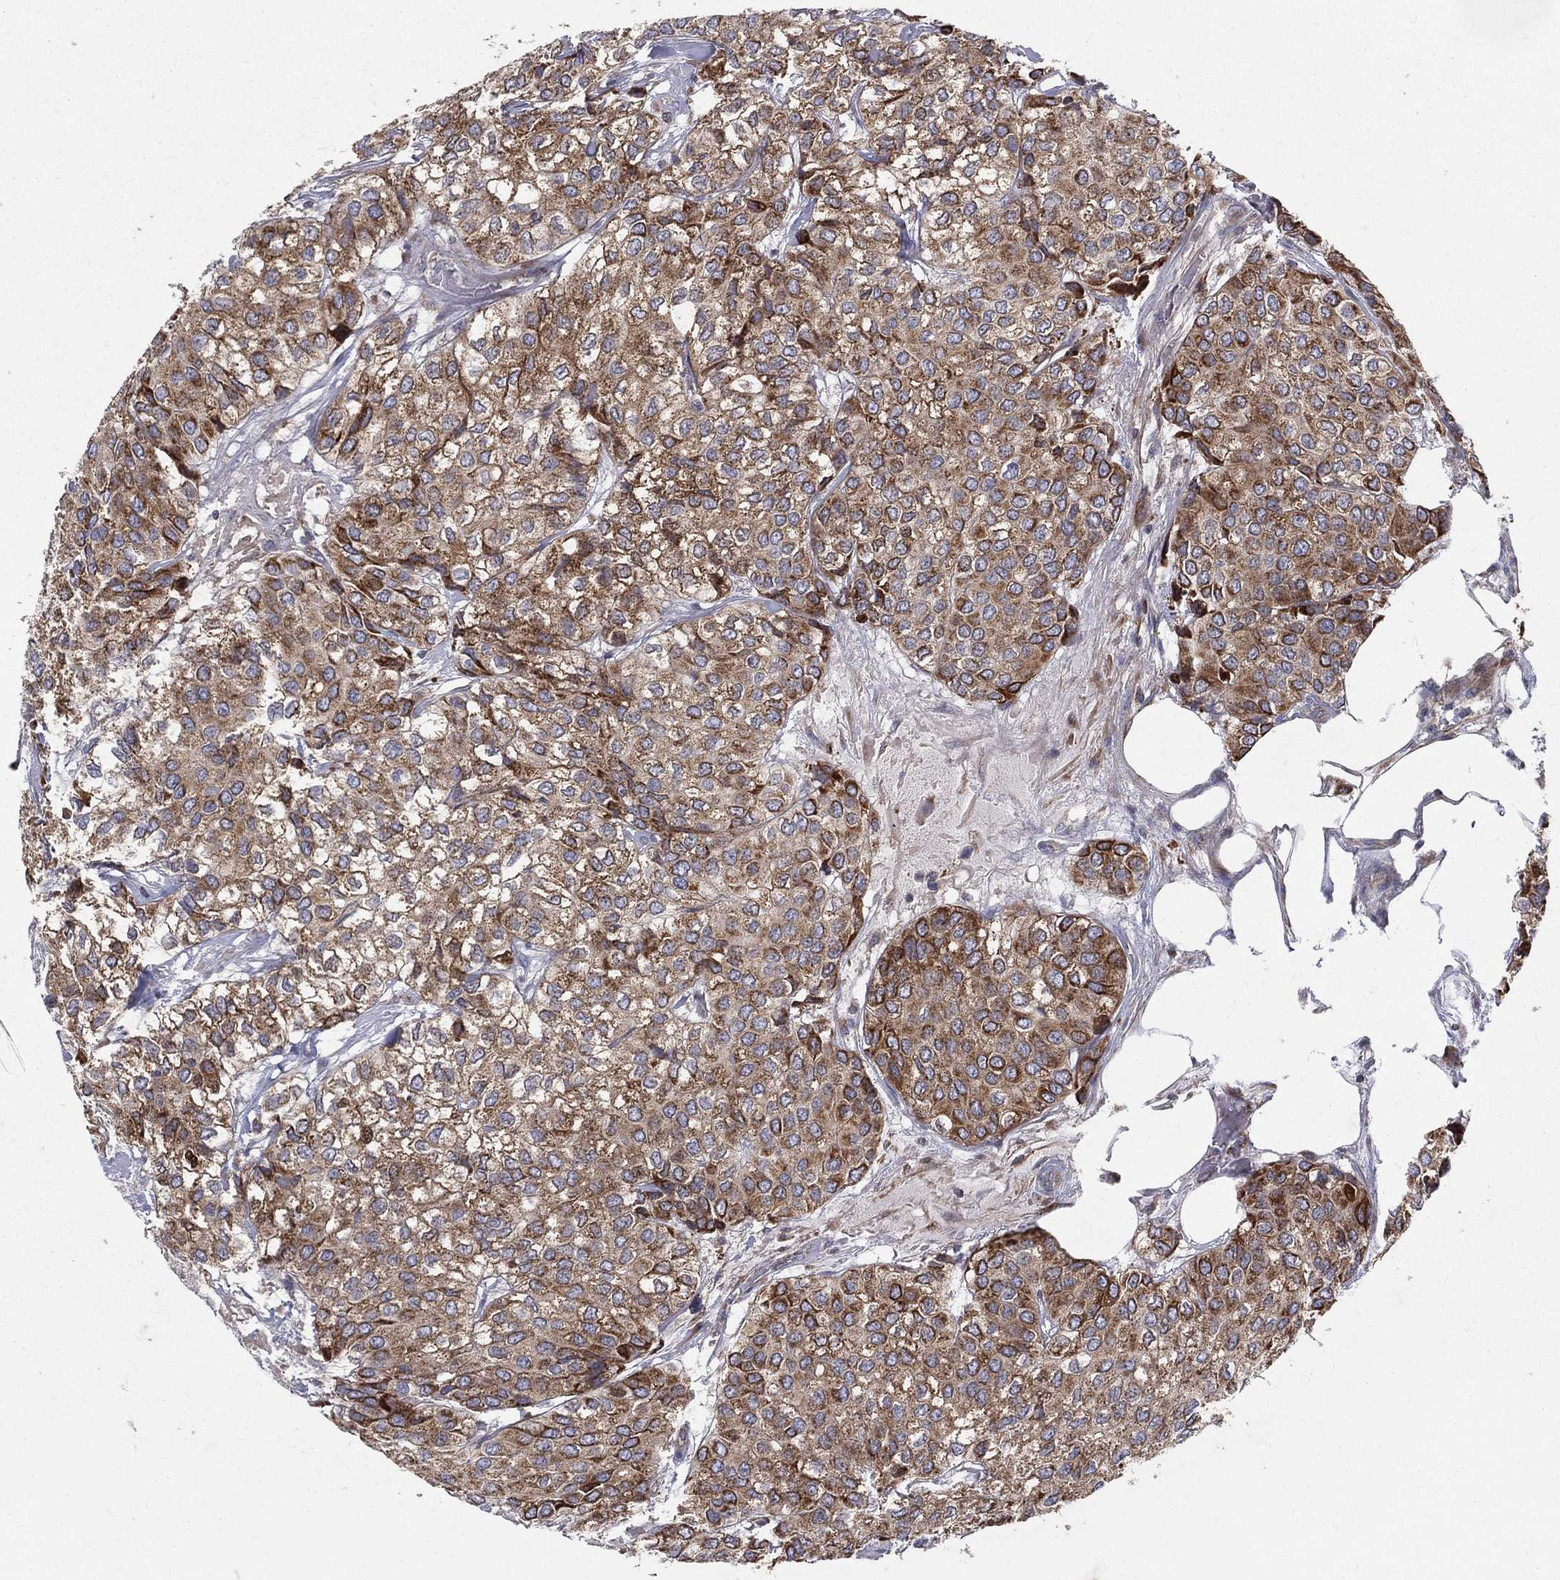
{"staining": {"intensity": "strong", "quantity": ">75%", "location": "cytoplasmic/membranous"}, "tissue": "urothelial cancer", "cell_type": "Tumor cells", "image_type": "cancer", "snomed": [{"axis": "morphology", "description": "Urothelial carcinoma, High grade"}, {"axis": "topography", "description": "Urinary bladder"}], "caption": "An immunohistochemistry image of neoplastic tissue is shown. Protein staining in brown shows strong cytoplasmic/membranous positivity in urothelial cancer within tumor cells.", "gene": "MIX23", "patient": {"sex": "male", "age": 73}}